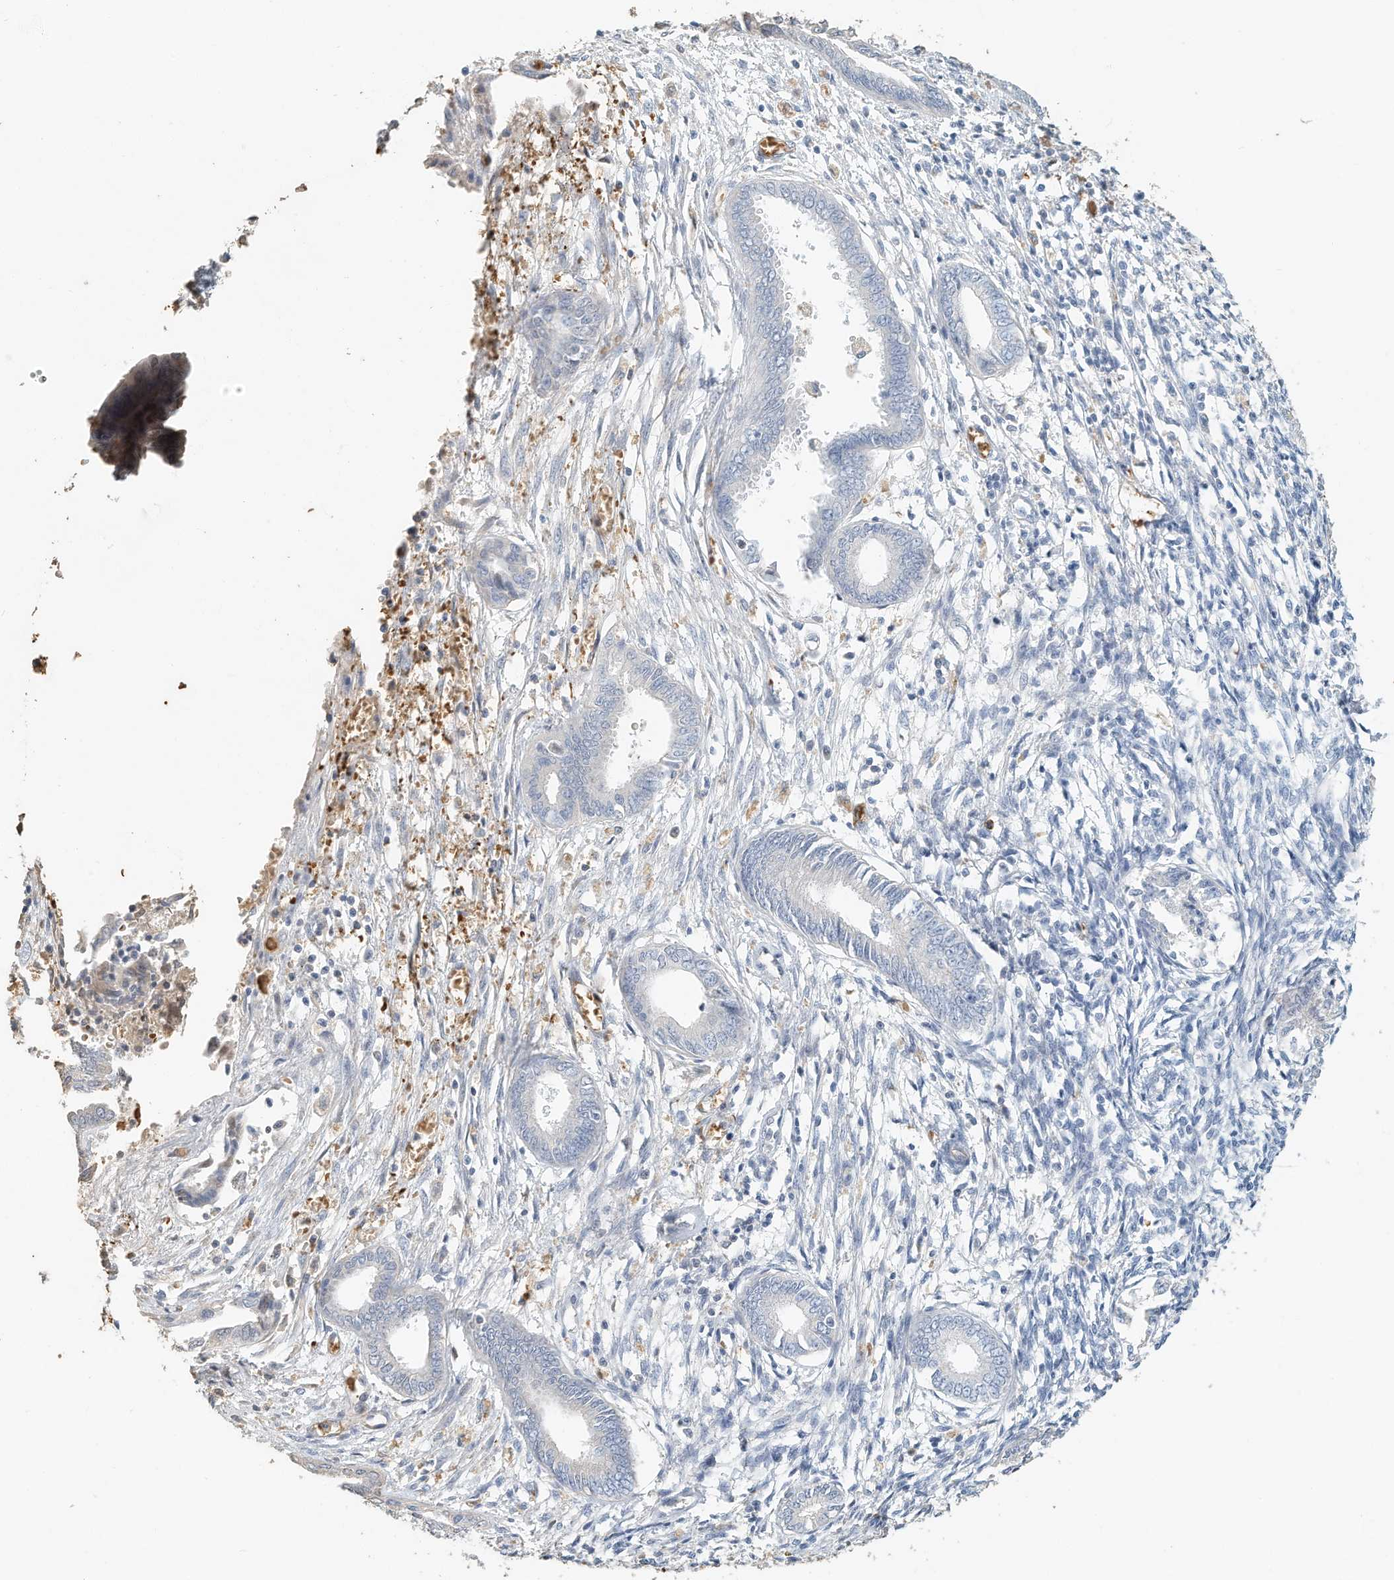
{"staining": {"intensity": "negative", "quantity": "none", "location": "none"}, "tissue": "endometrium", "cell_type": "Cells in endometrial stroma", "image_type": "normal", "snomed": [{"axis": "morphology", "description": "Normal tissue, NOS"}, {"axis": "topography", "description": "Endometrium"}], "caption": "Immunohistochemical staining of benign endometrium shows no significant expression in cells in endometrial stroma. Nuclei are stained in blue.", "gene": "RCAN3", "patient": {"sex": "female", "age": 56}}